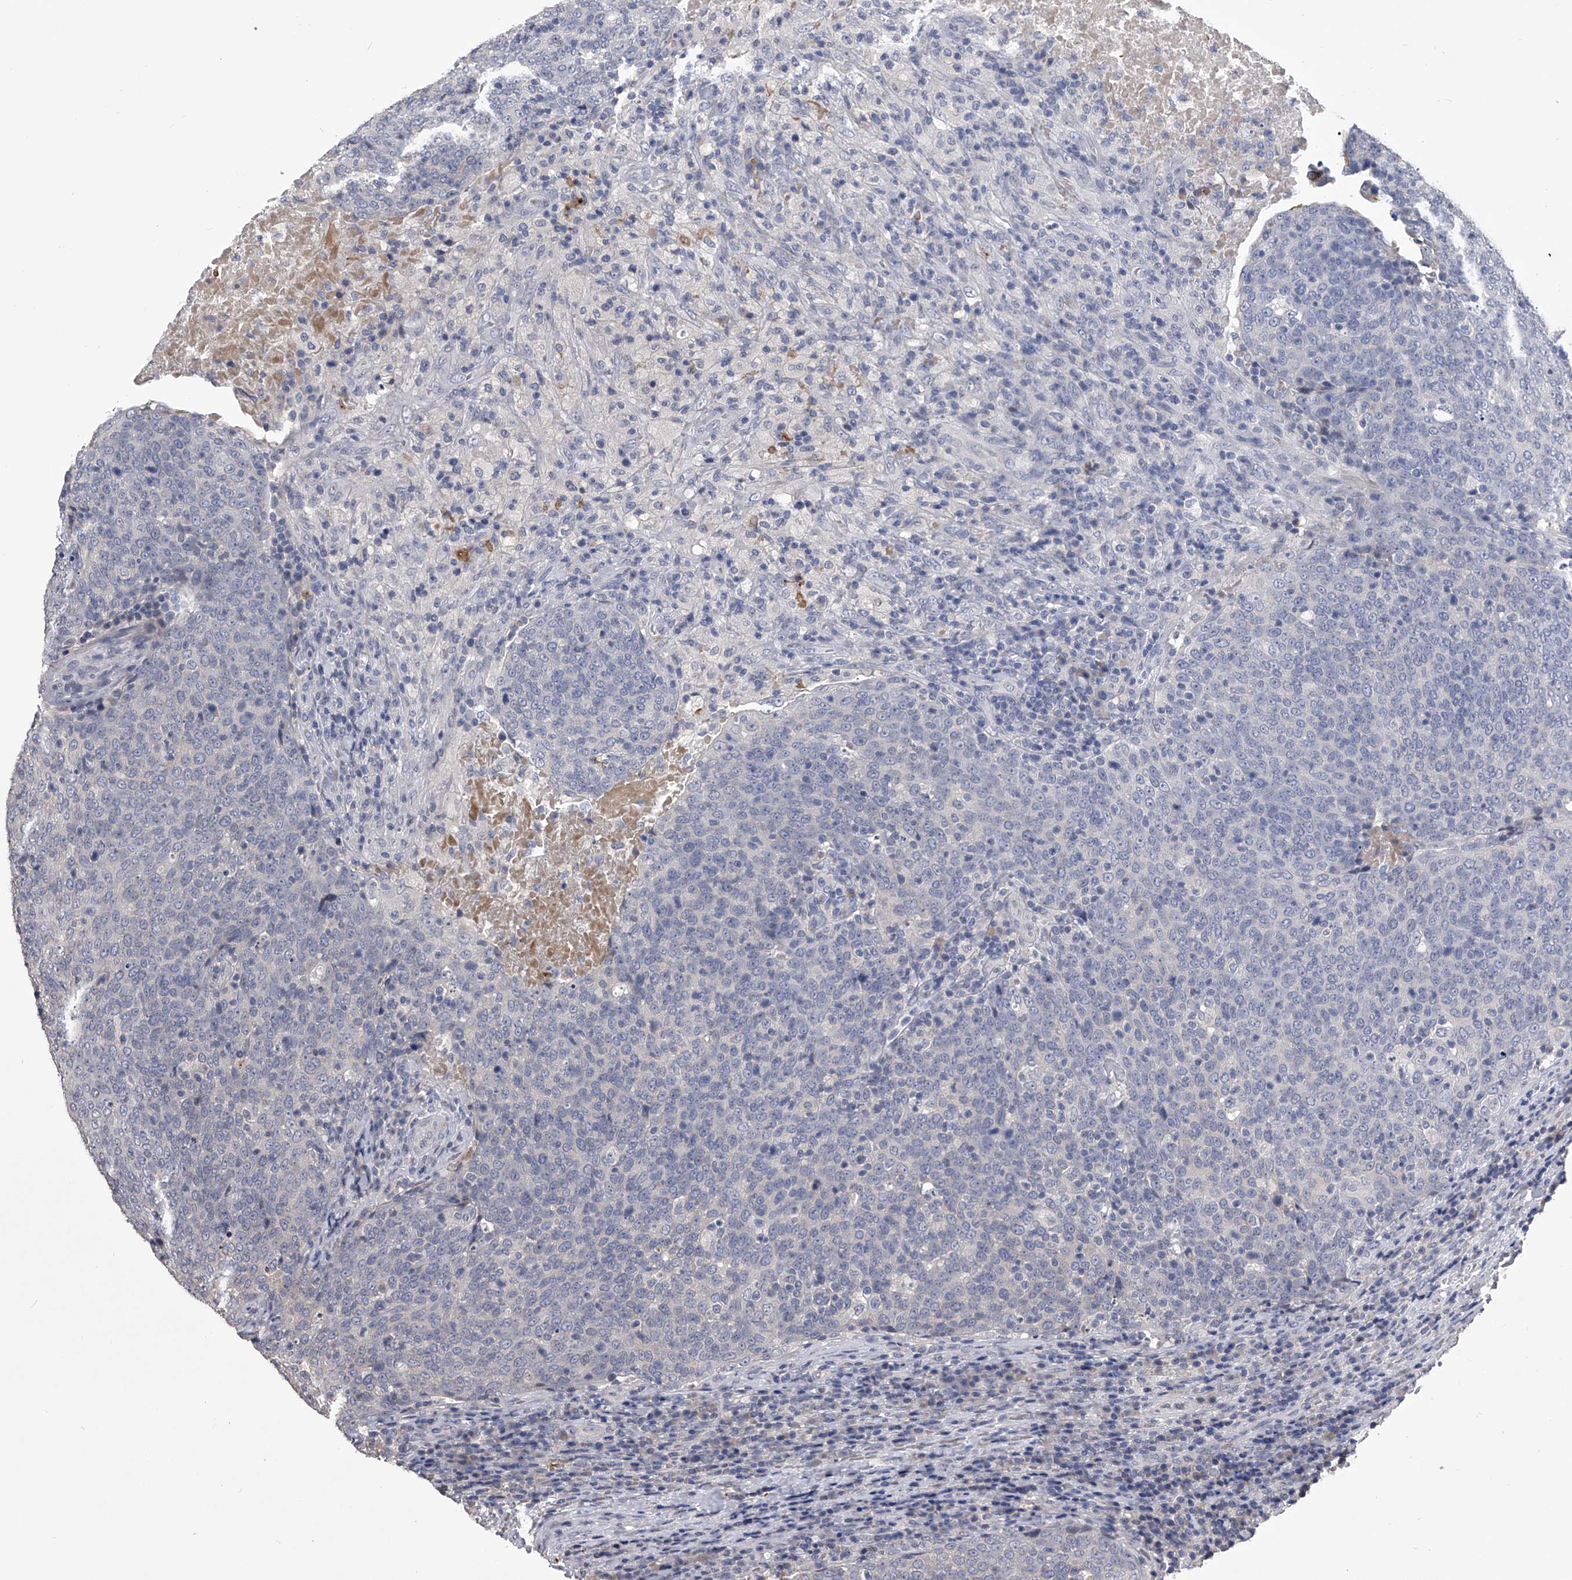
{"staining": {"intensity": "negative", "quantity": "none", "location": "none"}, "tissue": "head and neck cancer", "cell_type": "Tumor cells", "image_type": "cancer", "snomed": [{"axis": "morphology", "description": "Squamous cell carcinoma, NOS"}, {"axis": "morphology", "description": "Squamous cell carcinoma, metastatic, NOS"}, {"axis": "topography", "description": "Lymph node"}, {"axis": "topography", "description": "Head-Neck"}], "caption": "Head and neck cancer (squamous cell carcinoma) was stained to show a protein in brown. There is no significant expression in tumor cells.", "gene": "MDN1", "patient": {"sex": "male", "age": 62}}